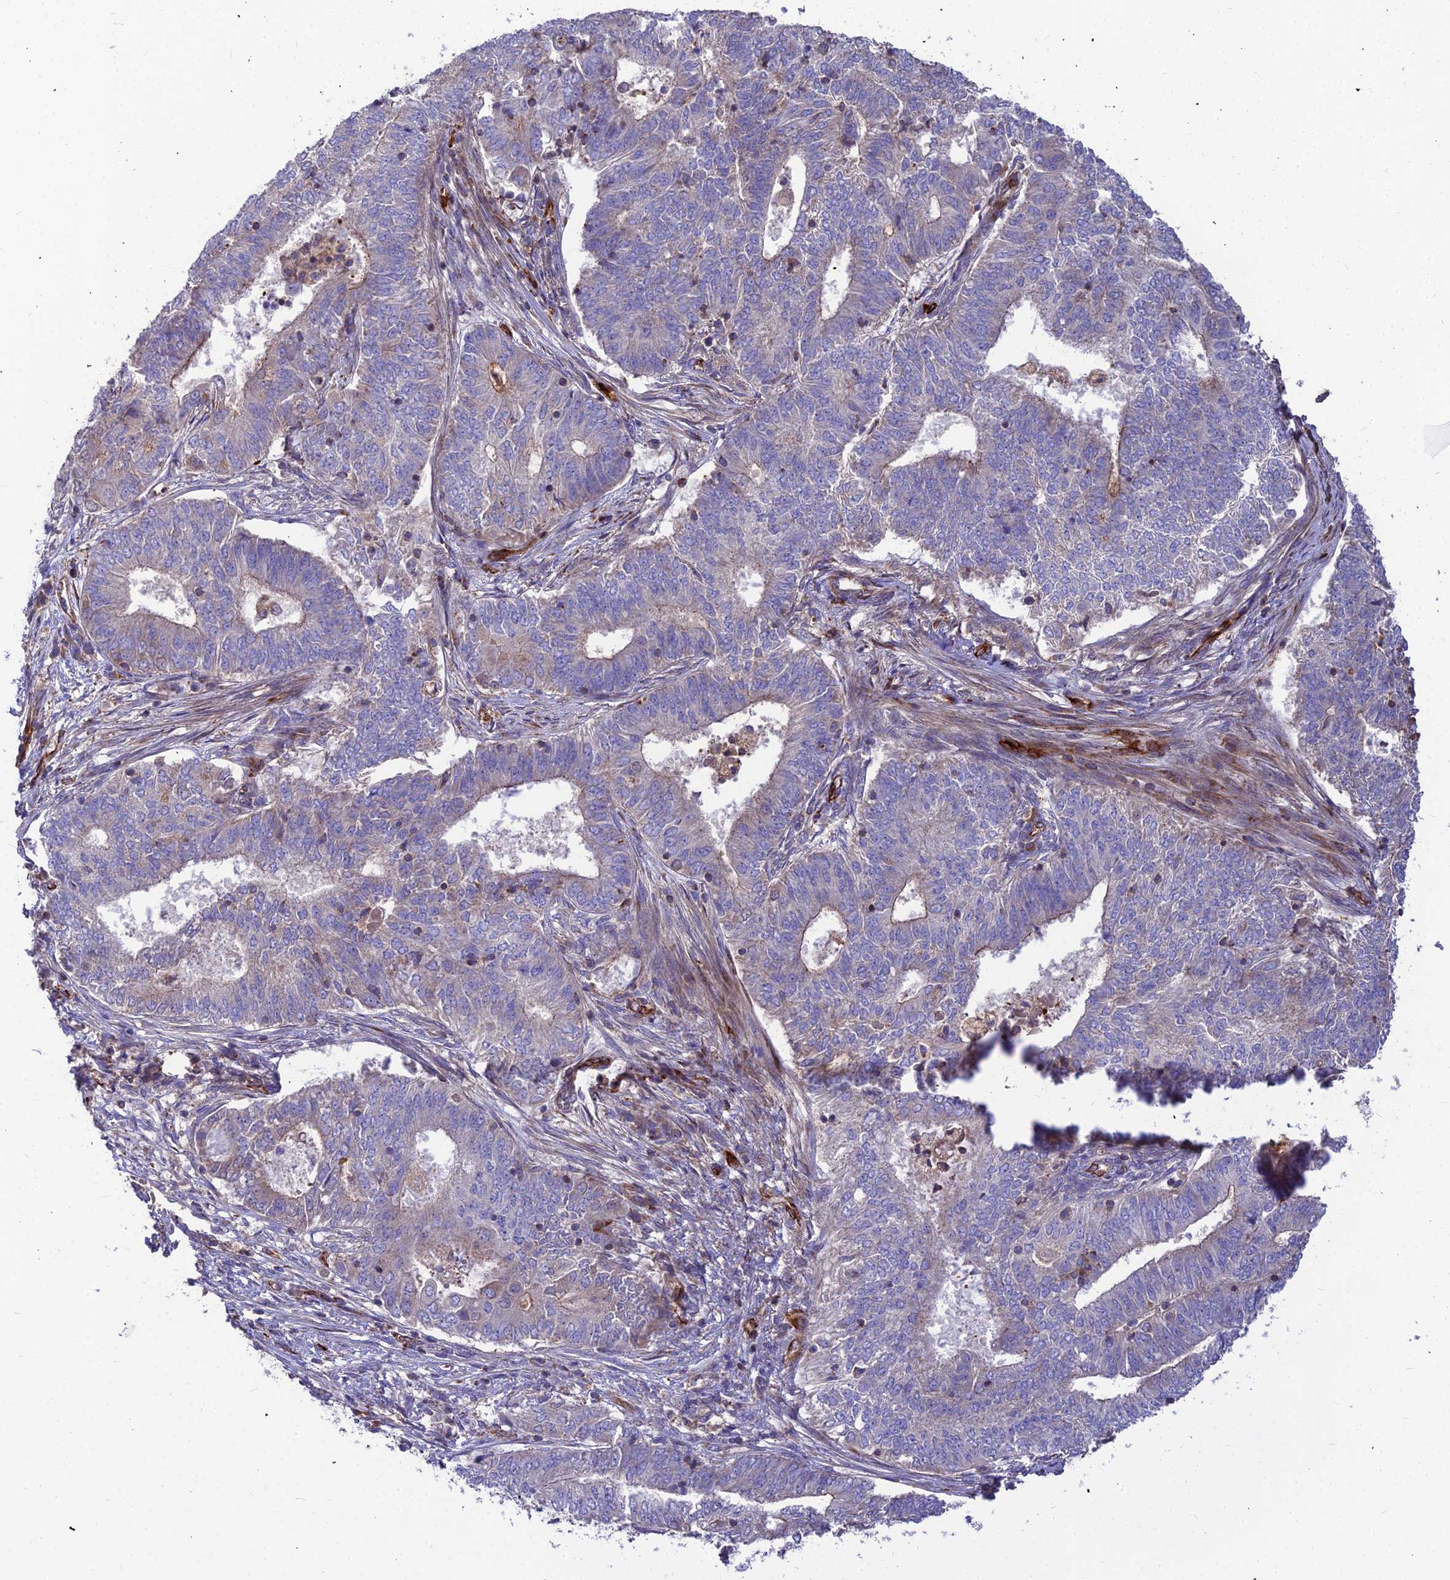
{"staining": {"intensity": "negative", "quantity": "none", "location": "none"}, "tissue": "endometrial cancer", "cell_type": "Tumor cells", "image_type": "cancer", "snomed": [{"axis": "morphology", "description": "Adenocarcinoma, NOS"}, {"axis": "topography", "description": "Endometrium"}], "caption": "Tumor cells show no significant staining in endometrial cancer (adenocarcinoma).", "gene": "ASPHD1", "patient": {"sex": "female", "age": 62}}